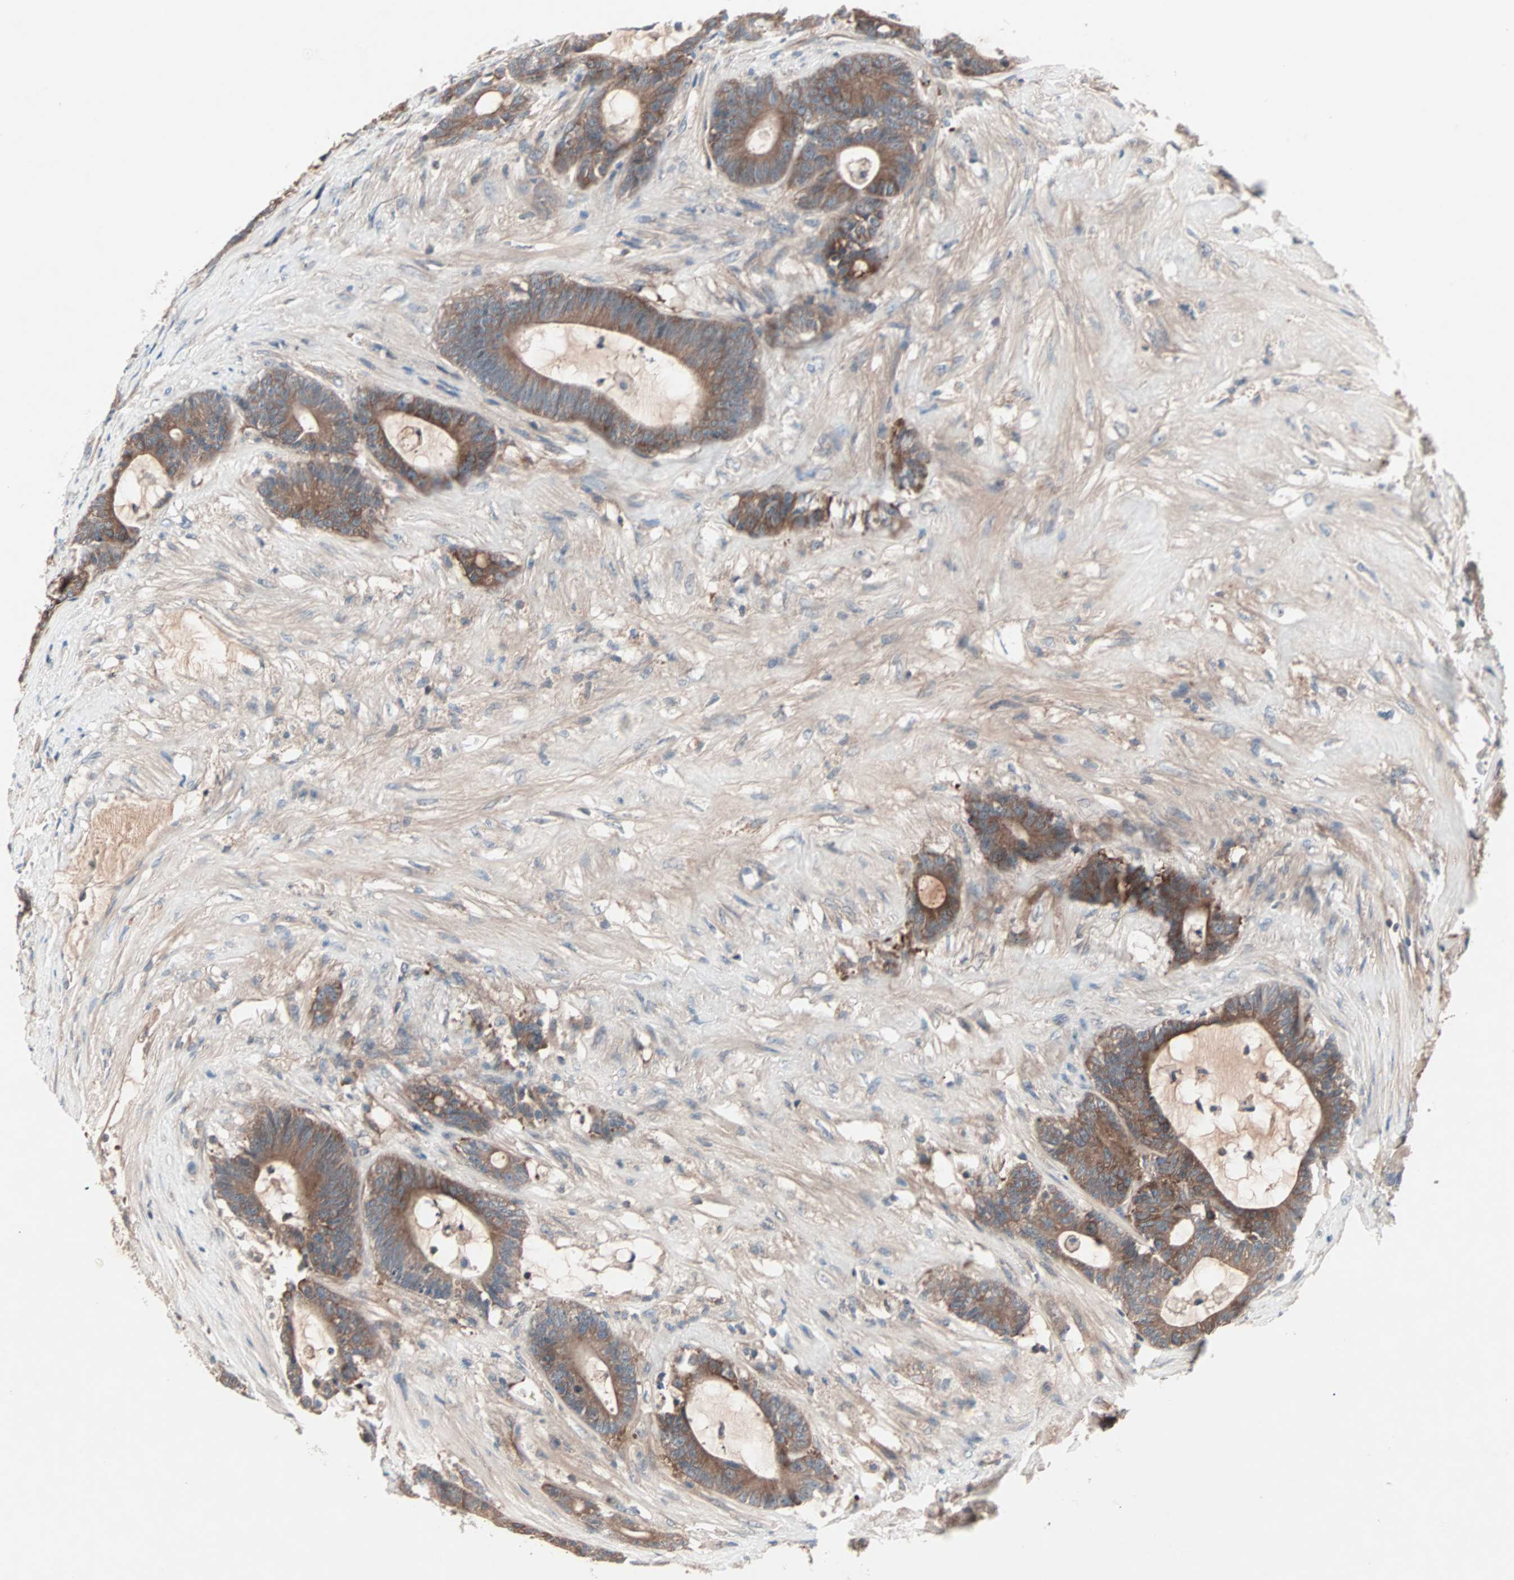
{"staining": {"intensity": "moderate", "quantity": ">75%", "location": "cytoplasmic/membranous"}, "tissue": "colorectal cancer", "cell_type": "Tumor cells", "image_type": "cancer", "snomed": [{"axis": "morphology", "description": "Adenocarcinoma, NOS"}, {"axis": "topography", "description": "Colon"}], "caption": "Protein analysis of colorectal adenocarcinoma tissue exhibits moderate cytoplasmic/membranous positivity in about >75% of tumor cells.", "gene": "CAD", "patient": {"sex": "female", "age": 84}}